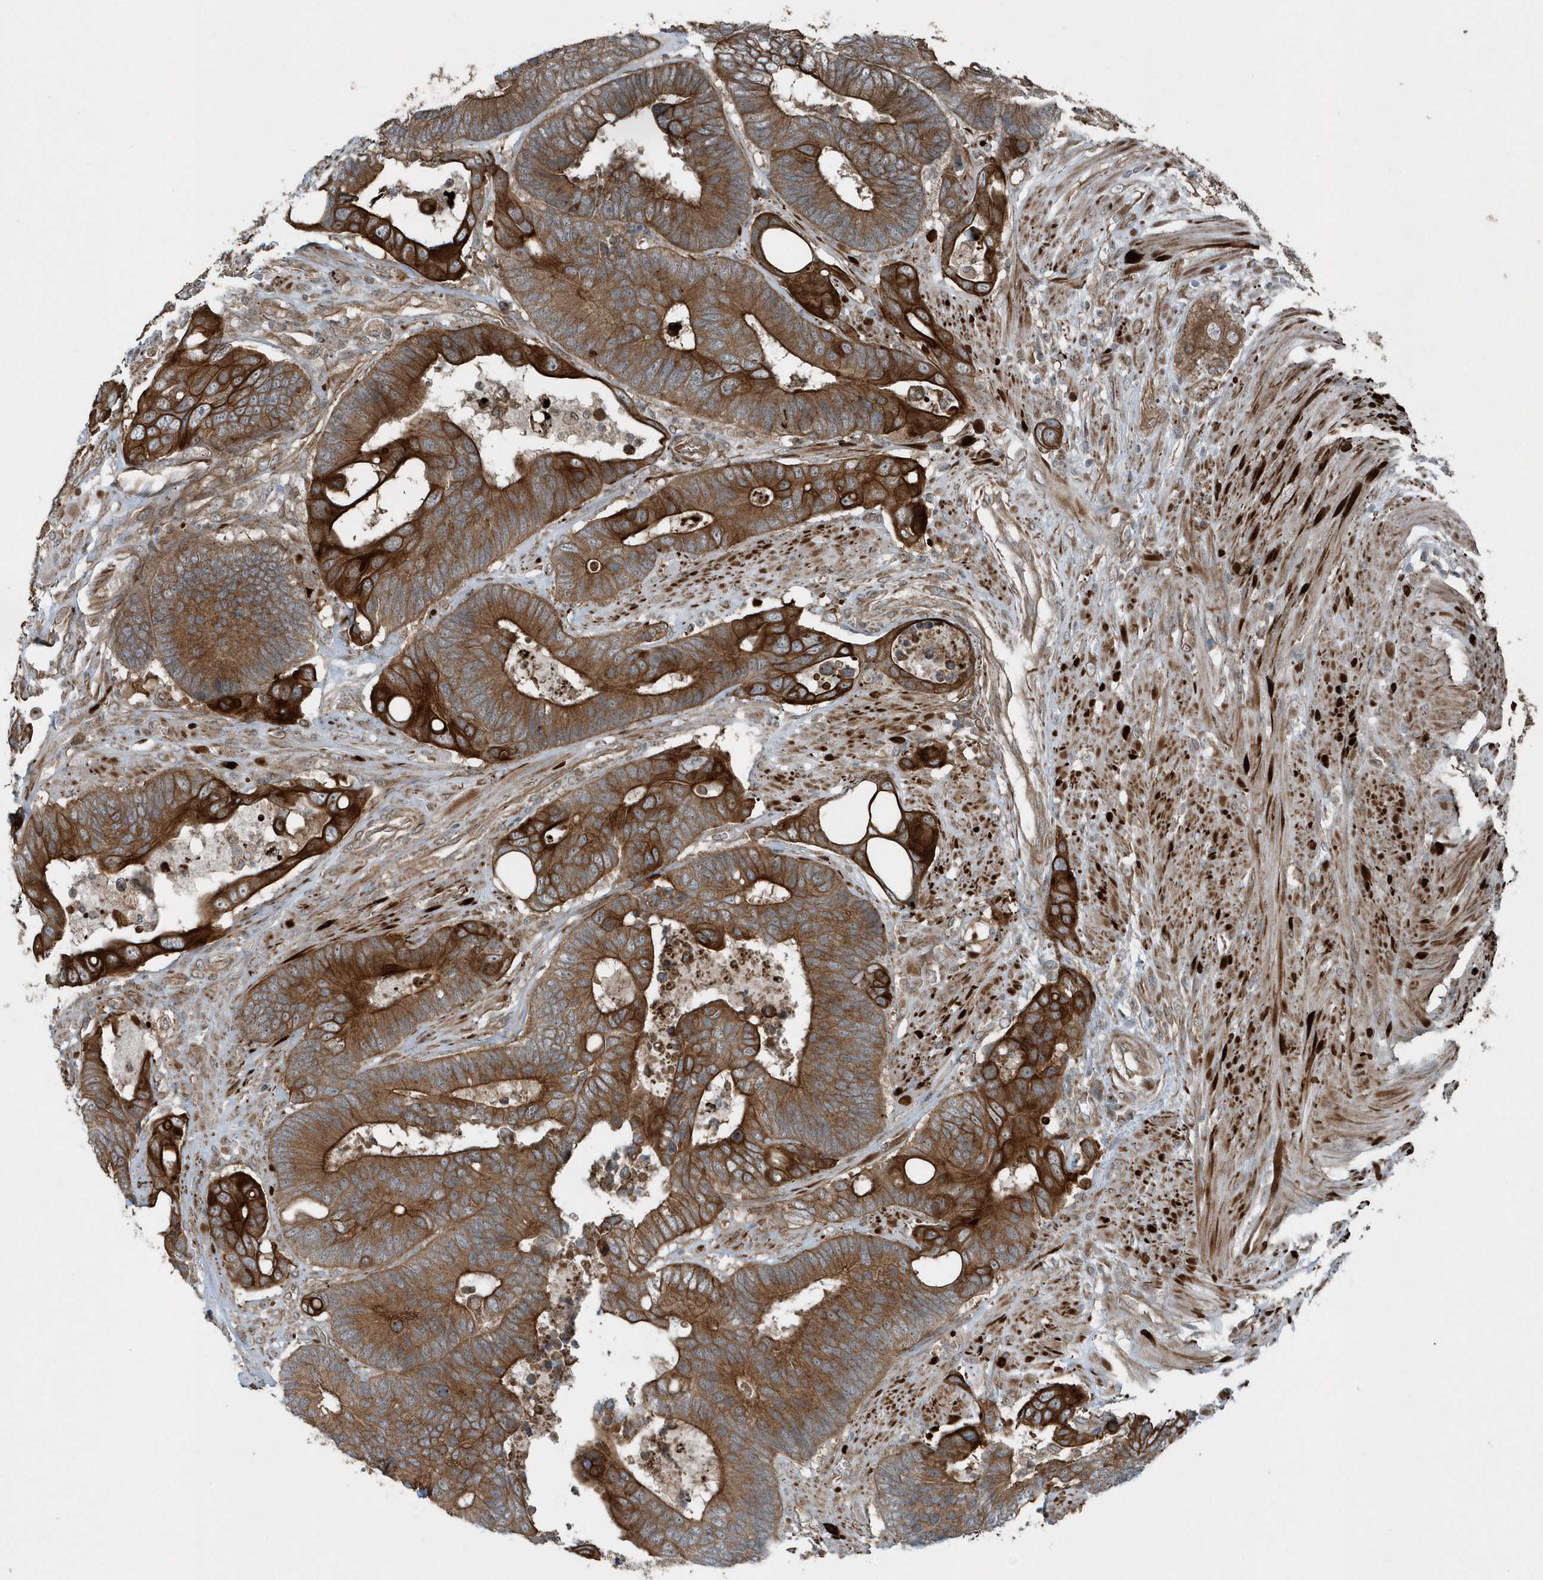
{"staining": {"intensity": "strong", "quantity": ">75%", "location": "cytoplasmic/membranous"}, "tissue": "colorectal cancer", "cell_type": "Tumor cells", "image_type": "cancer", "snomed": [{"axis": "morphology", "description": "Adenocarcinoma, NOS"}, {"axis": "topography", "description": "Rectum"}], "caption": "The photomicrograph shows a brown stain indicating the presence of a protein in the cytoplasmic/membranous of tumor cells in adenocarcinoma (colorectal).", "gene": "GCC2", "patient": {"sex": "male", "age": 55}}